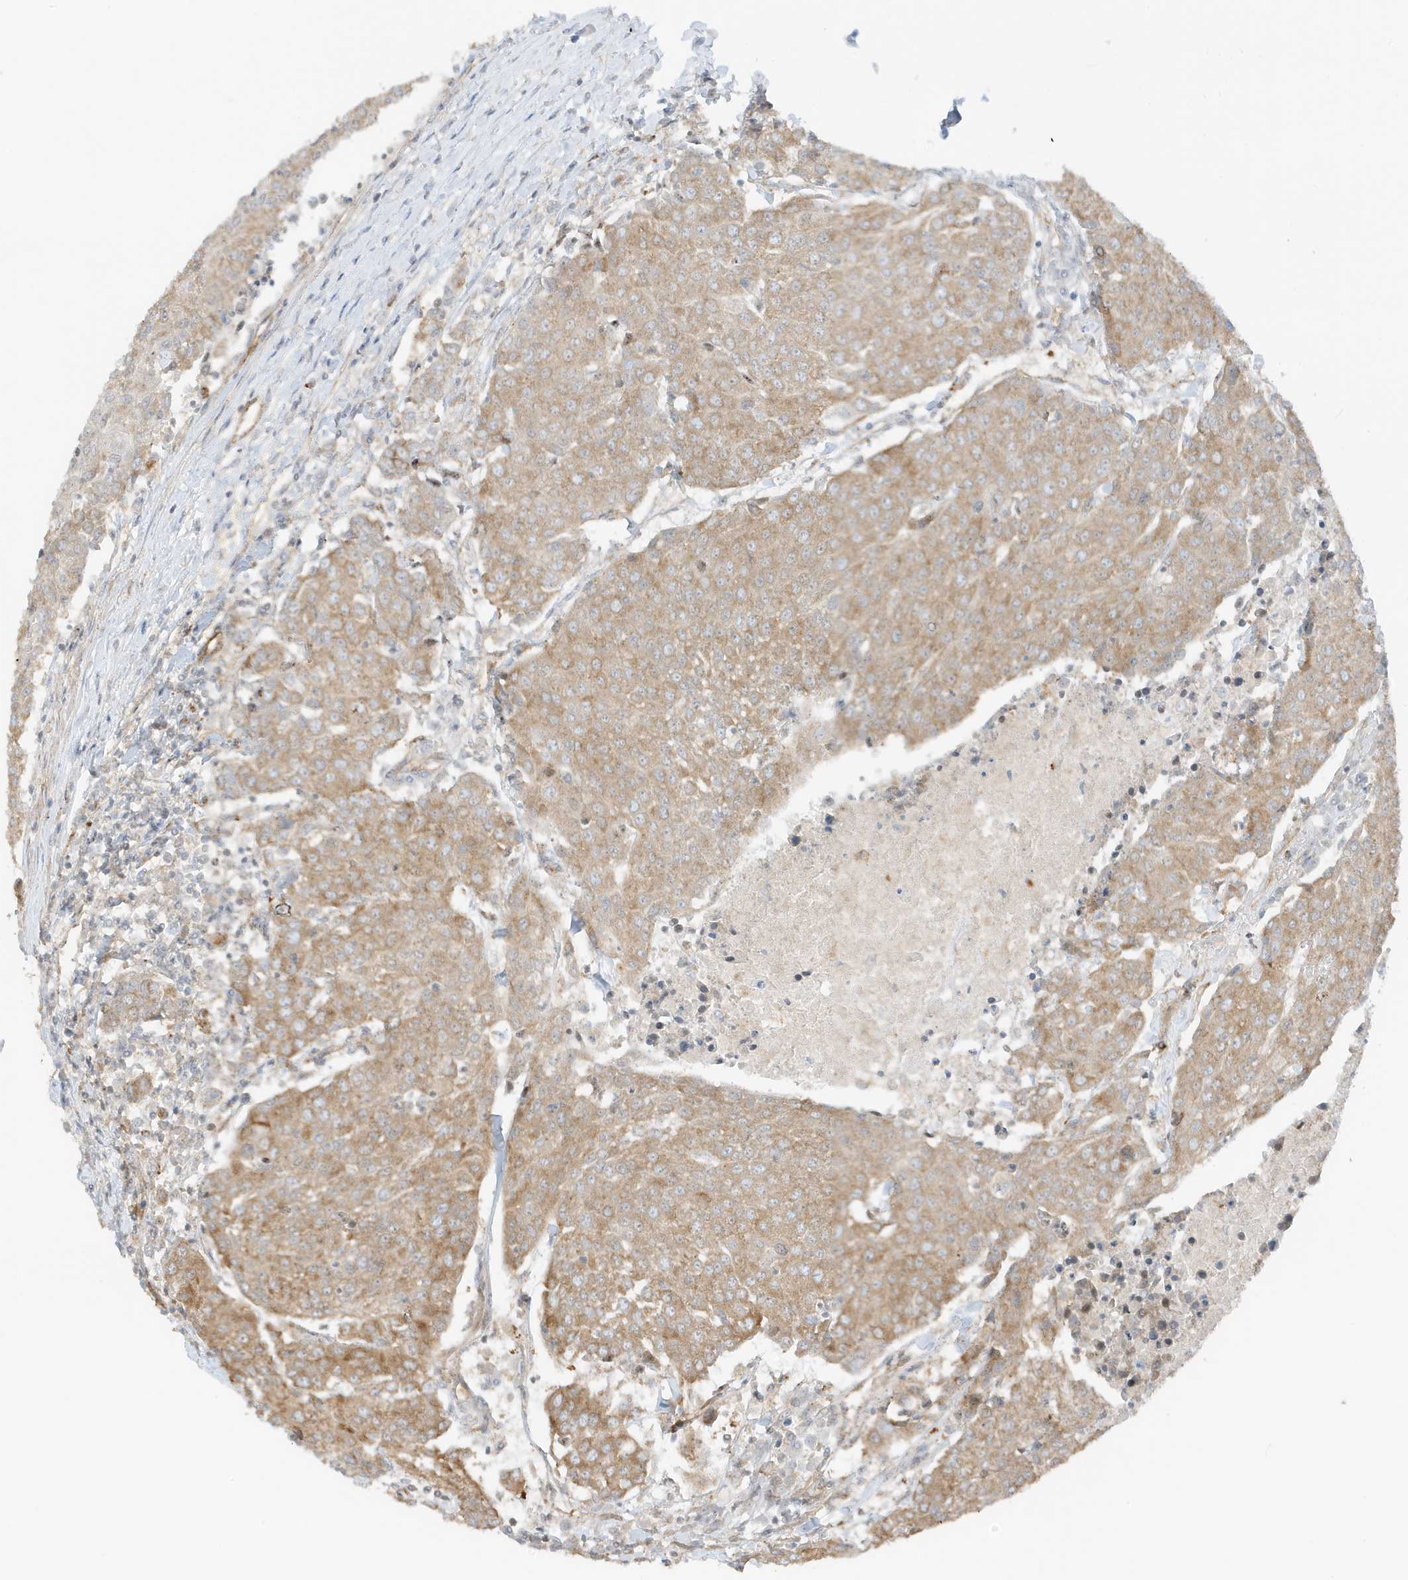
{"staining": {"intensity": "moderate", "quantity": ">75%", "location": "cytoplasmic/membranous"}, "tissue": "urothelial cancer", "cell_type": "Tumor cells", "image_type": "cancer", "snomed": [{"axis": "morphology", "description": "Urothelial carcinoma, High grade"}, {"axis": "topography", "description": "Urinary bladder"}], "caption": "This histopathology image reveals IHC staining of urothelial cancer, with medium moderate cytoplasmic/membranous expression in approximately >75% of tumor cells.", "gene": "UBAP2L", "patient": {"sex": "female", "age": 85}}